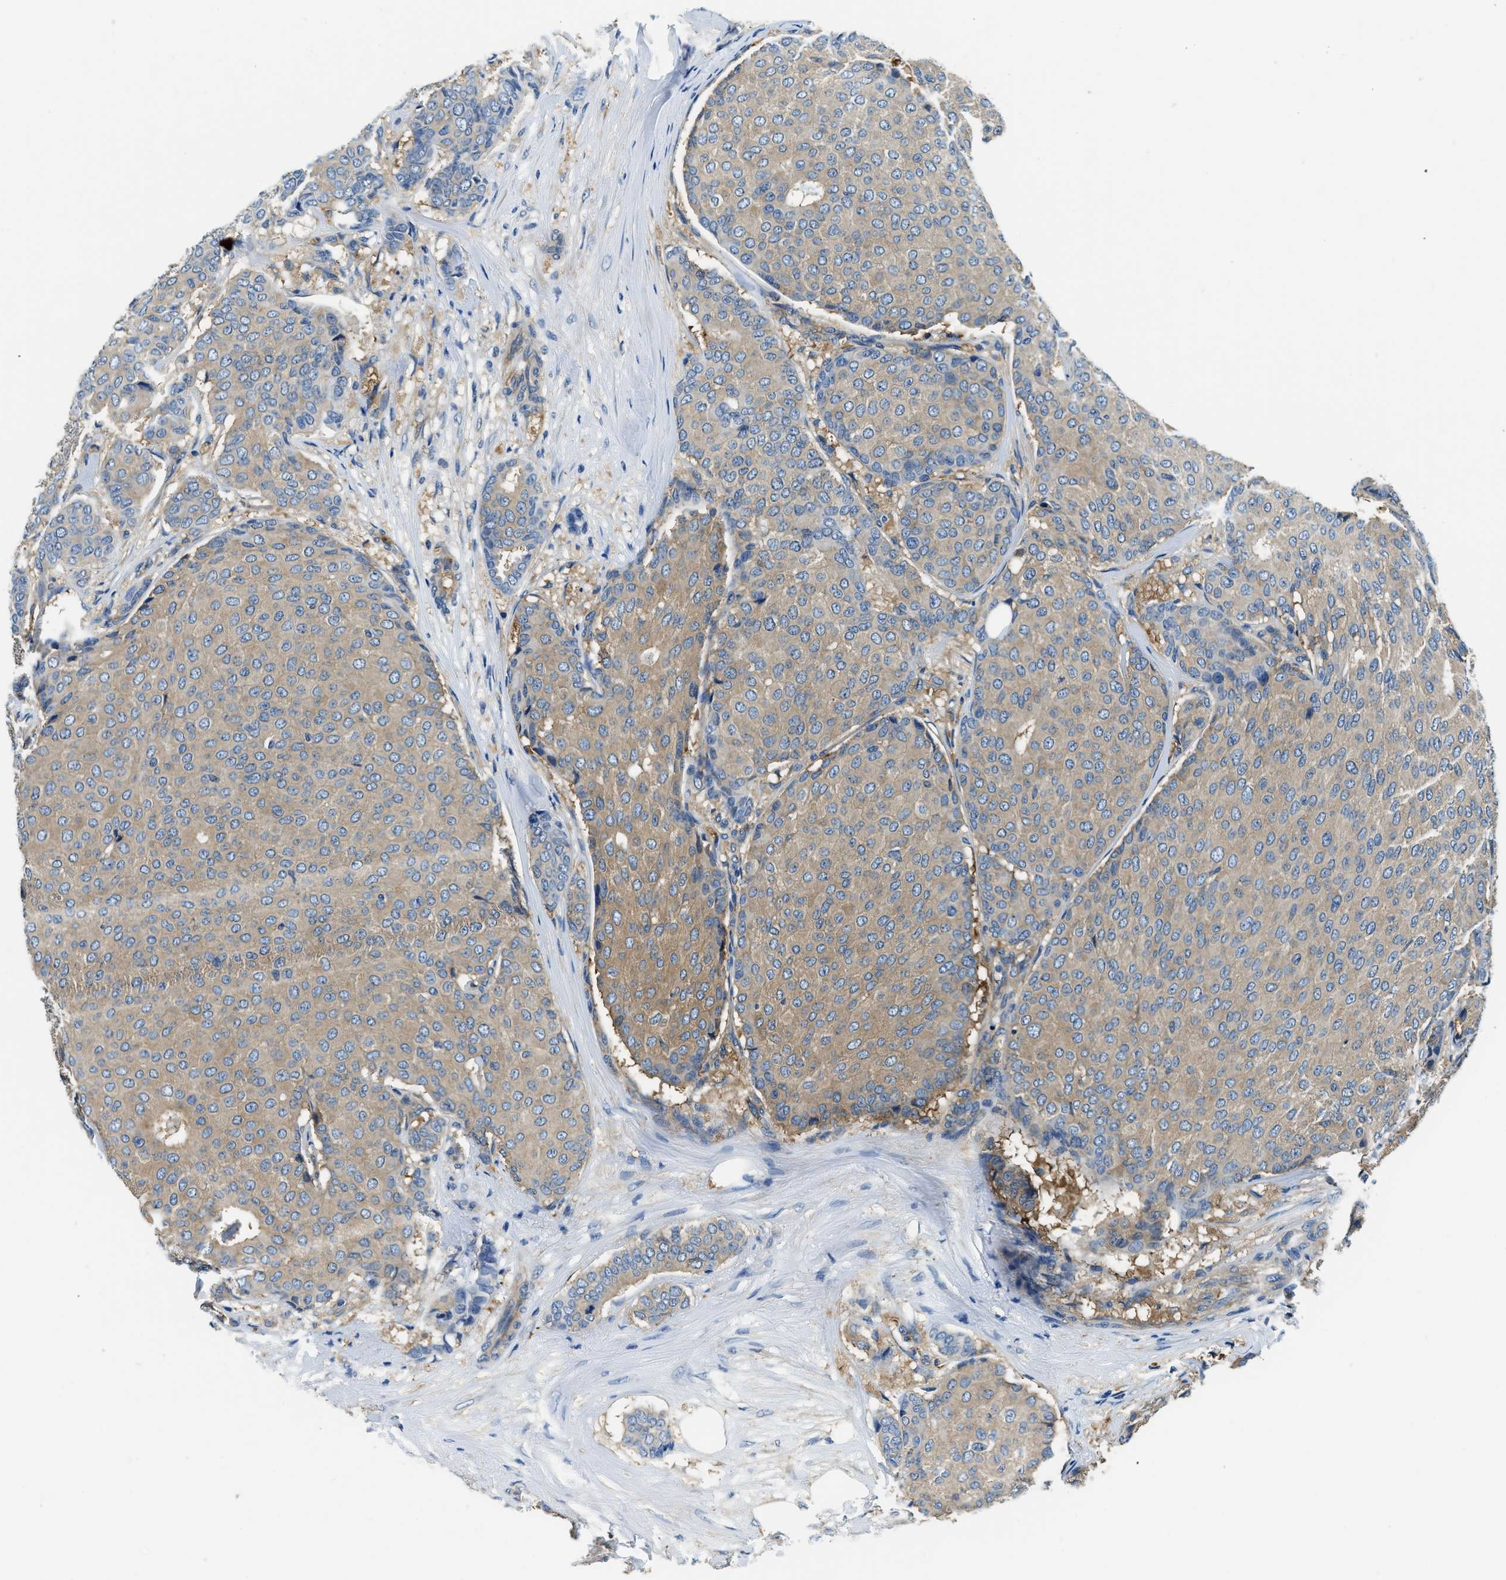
{"staining": {"intensity": "moderate", "quantity": ">75%", "location": "cytoplasmic/membranous"}, "tissue": "breast cancer", "cell_type": "Tumor cells", "image_type": "cancer", "snomed": [{"axis": "morphology", "description": "Duct carcinoma"}, {"axis": "topography", "description": "Breast"}], "caption": "The immunohistochemical stain highlights moderate cytoplasmic/membranous positivity in tumor cells of breast cancer tissue. (IHC, brightfield microscopy, high magnification).", "gene": "TWF1", "patient": {"sex": "female", "age": 75}}